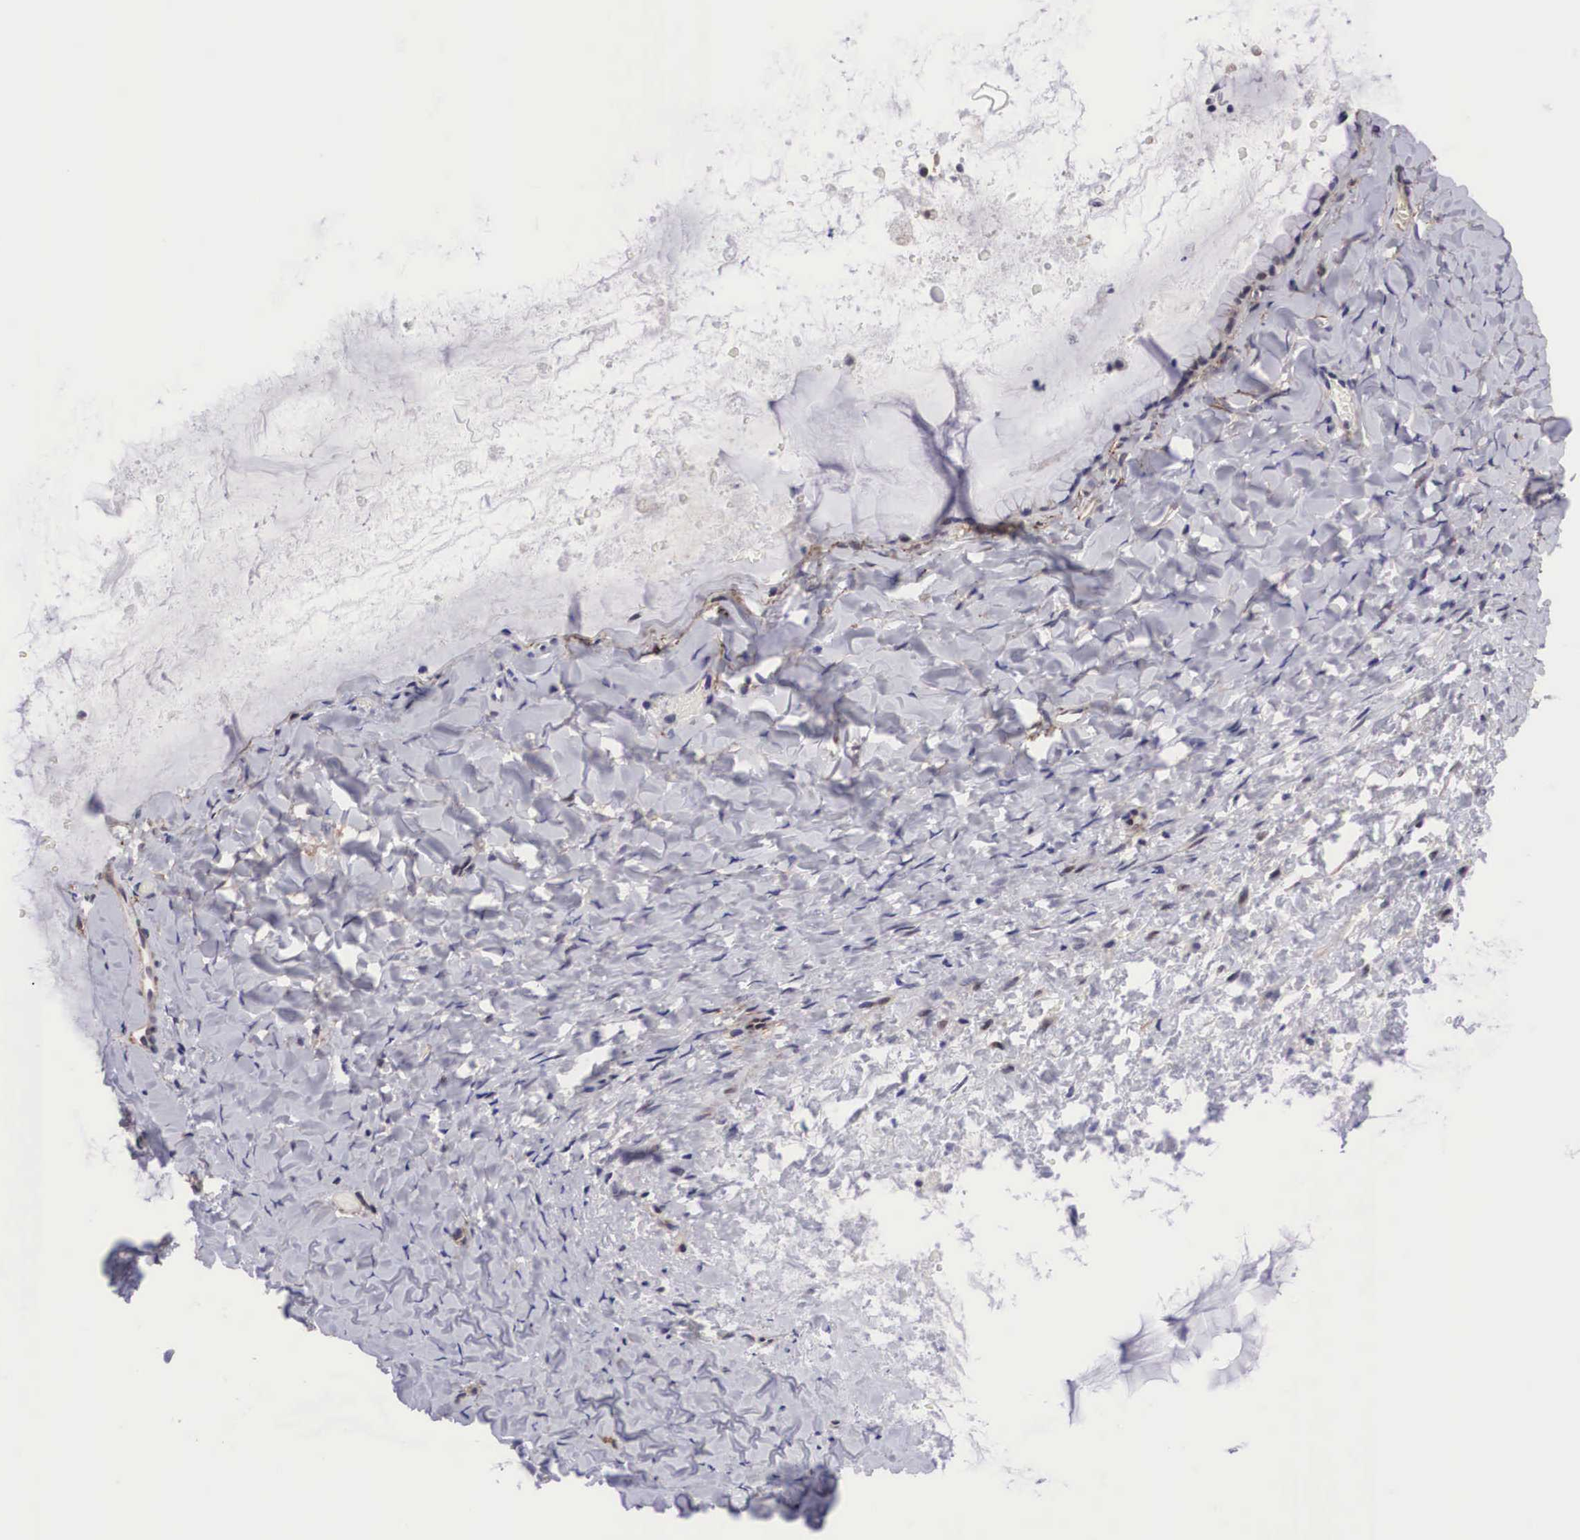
{"staining": {"intensity": "moderate", "quantity": "25%-75%", "location": "cytoplasmic/membranous,nuclear"}, "tissue": "ovarian cancer", "cell_type": "Tumor cells", "image_type": "cancer", "snomed": [{"axis": "morphology", "description": "Cystadenocarcinoma, mucinous, NOS"}, {"axis": "topography", "description": "Ovary"}], "caption": "Moderate cytoplasmic/membranous and nuclear staining is identified in approximately 25%-75% of tumor cells in ovarian cancer.", "gene": "EMID1", "patient": {"sex": "female", "age": 41}}